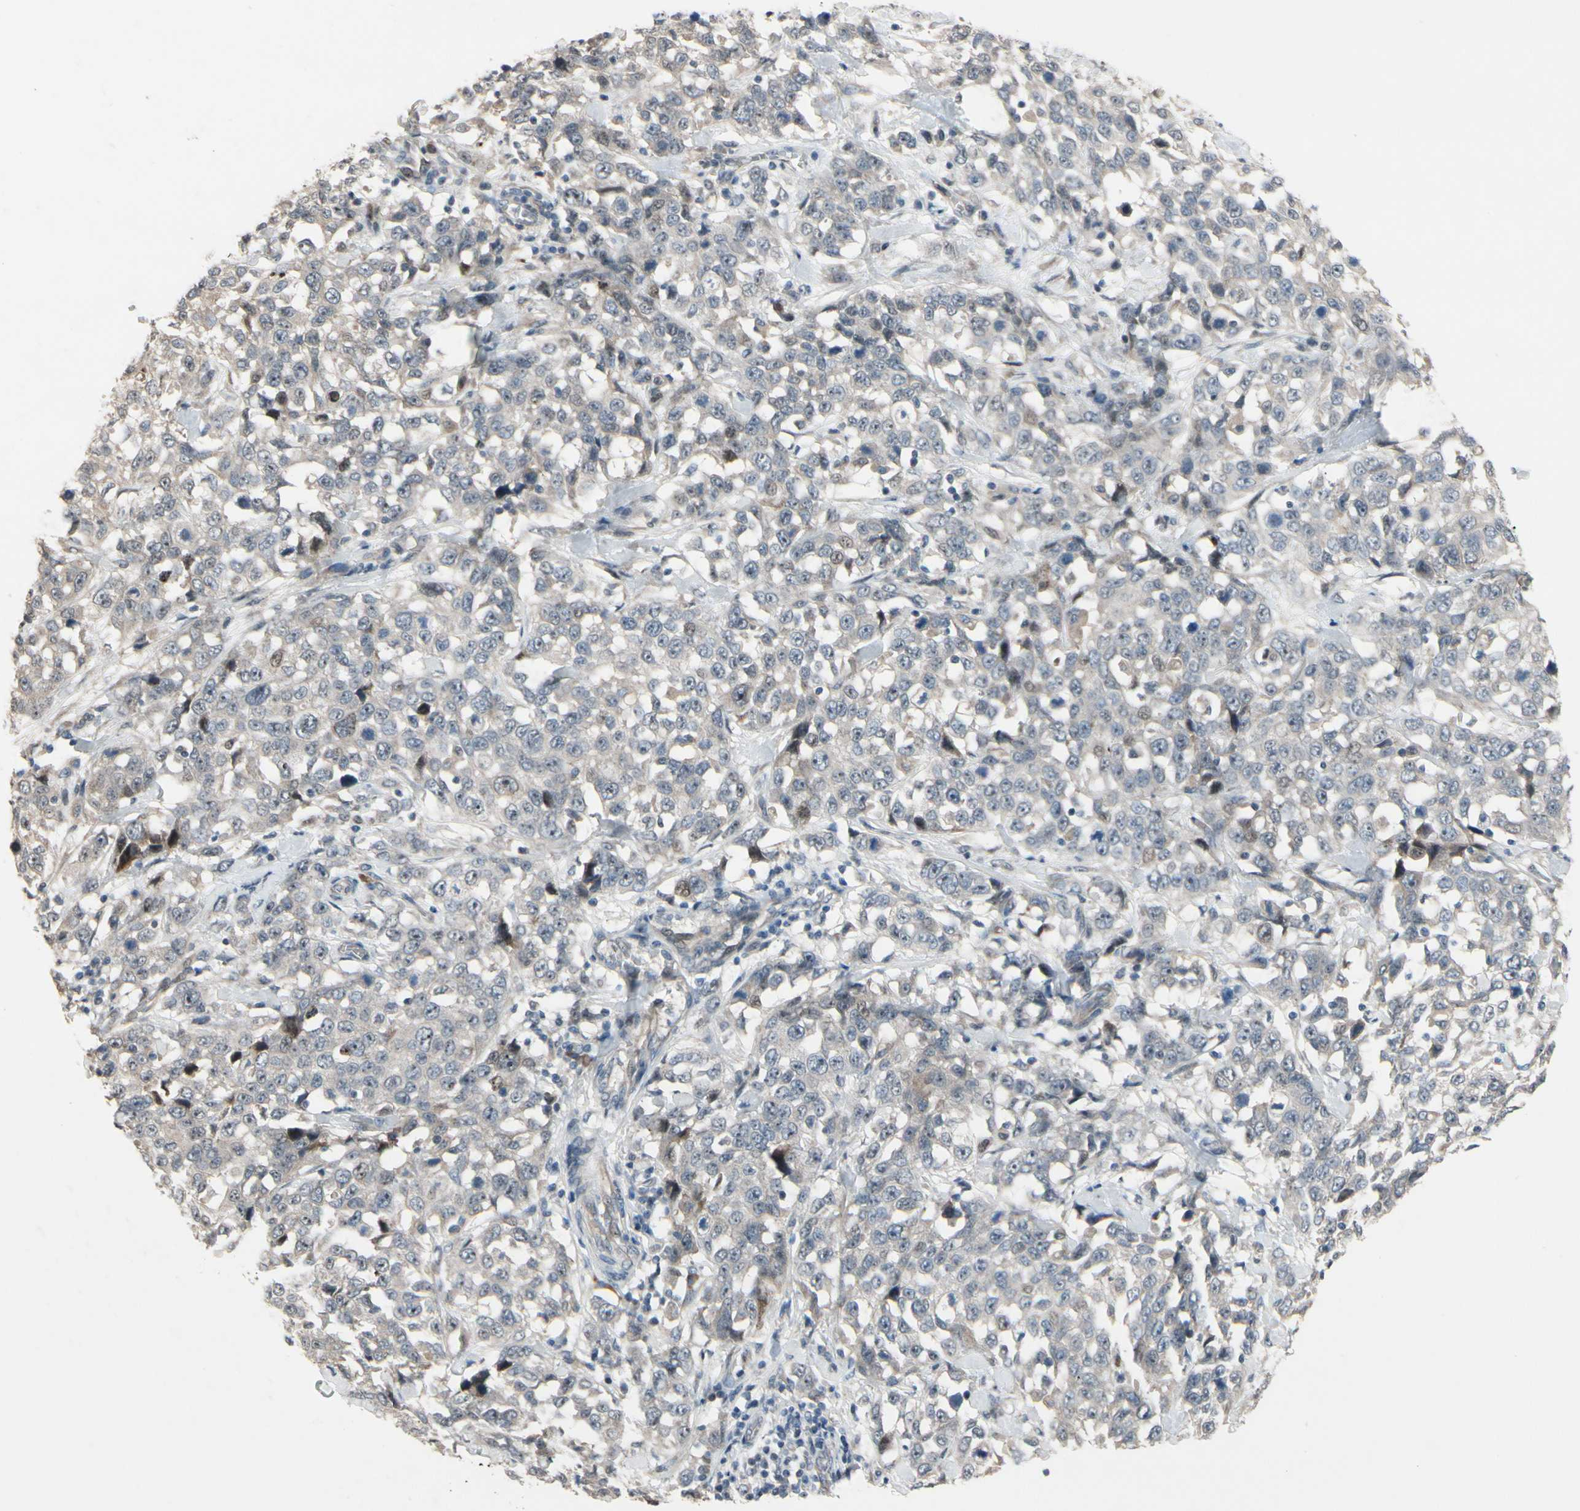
{"staining": {"intensity": "weak", "quantity": "<25%", "location": "nuclear"}, "tissue": "stomach cancer", "cell_type": "Tumor cells", "image_type": "cancer", "snomed": [{"axis": "morphology", "description": "Normal tissue, NOS"}, {"axis": "morphology", "description": "Adenocarcinoma, NOS"}, {"axis": "topography", "description": "Stomach"}], "caption": "Immunohistochemical staining of human stomach cancer shows no significant positivity in tumor cells. (Brightfield microscopy of DAB immunohistochemistry (IHC) at high magnification).", "gene": "SNX29", "patient": {"sex": "male", "age": 48}}